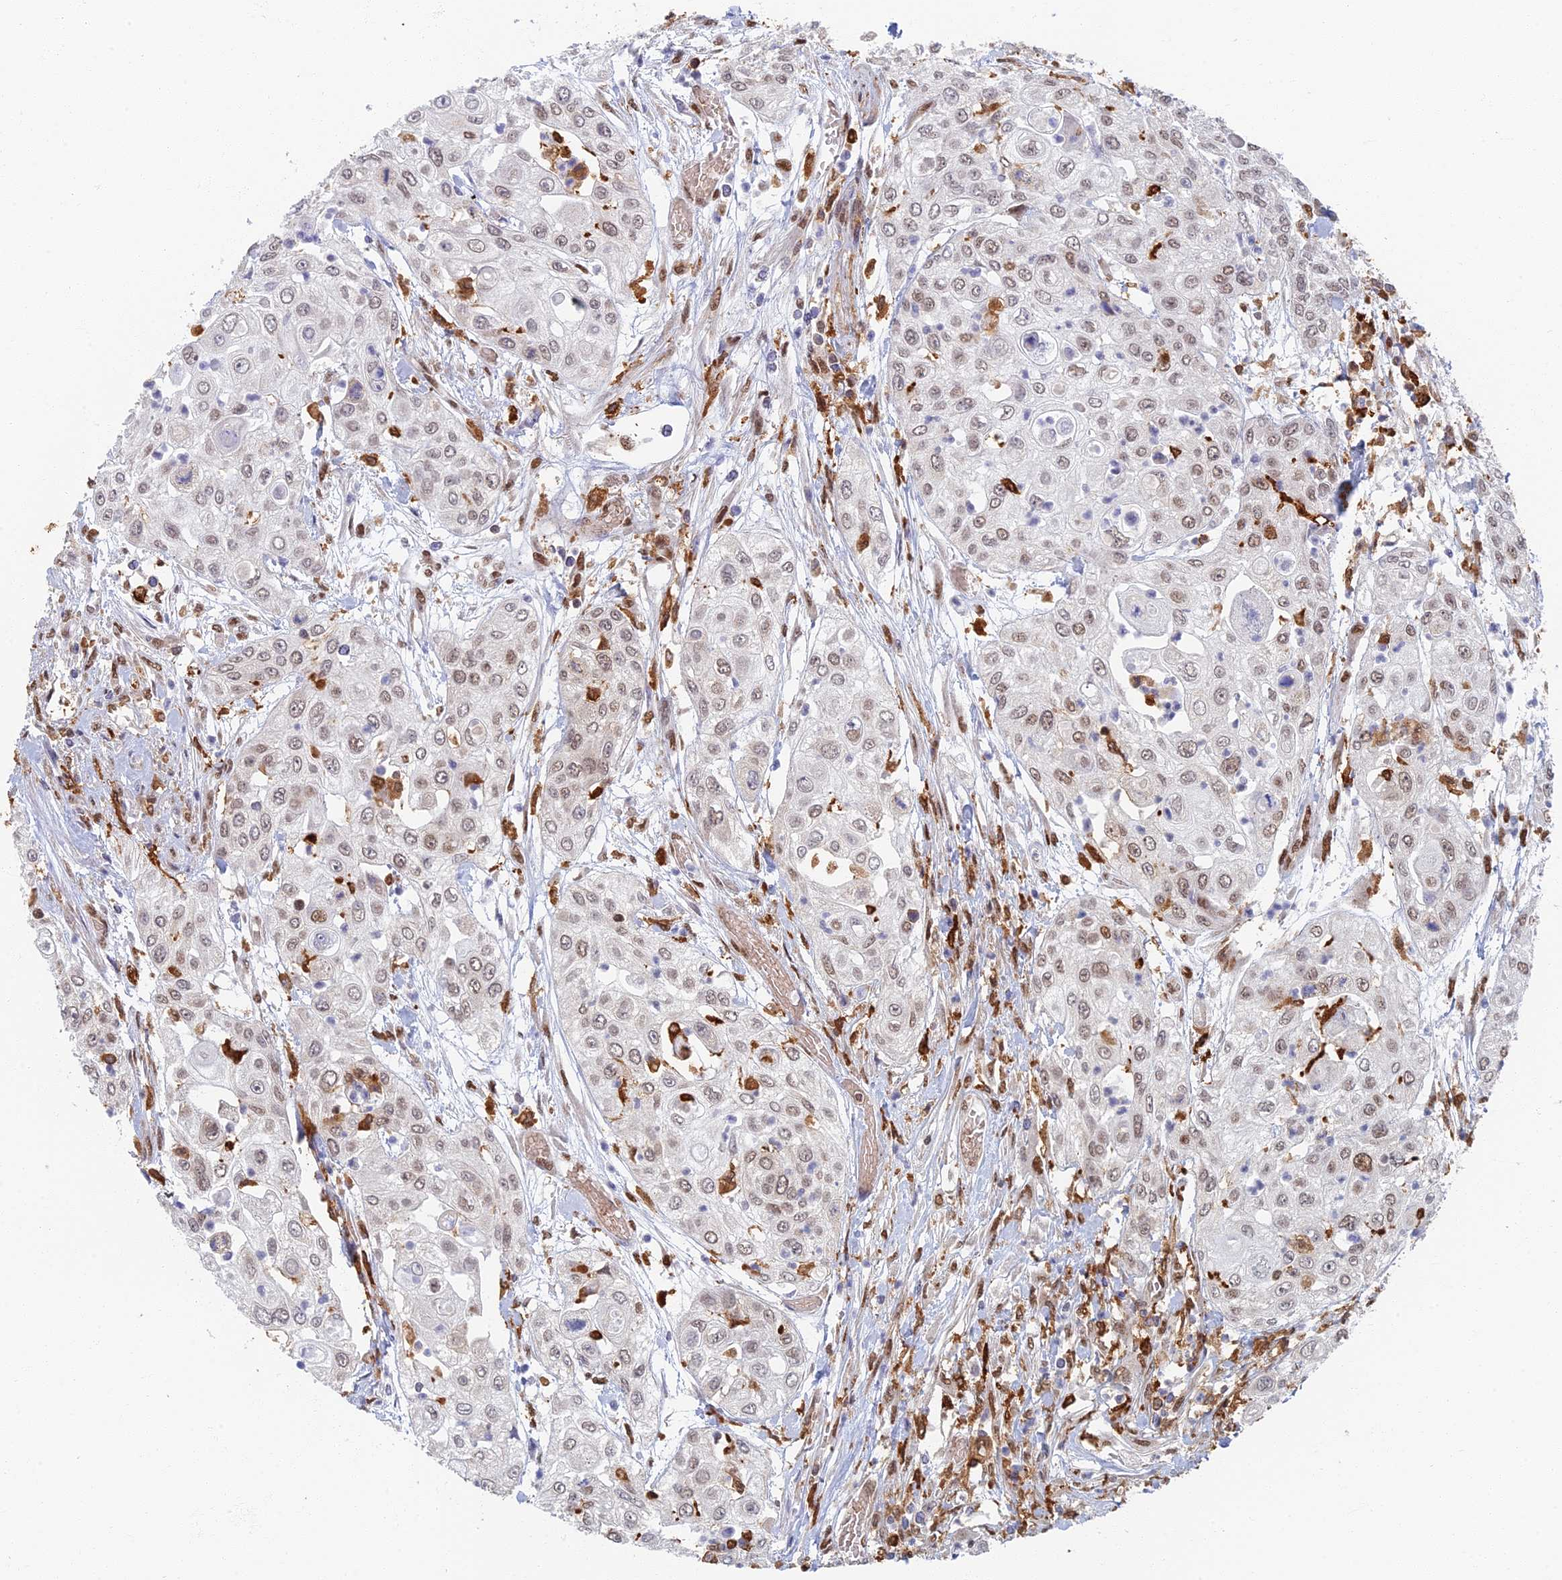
{"staining": {"intensity": "weak", "quantity": "25%-75%", "location": "nuclear"}, "tissue": "urothelial cancer", "cell_type": "Tumor cells", "image_type": "cancer", "snomed": [{"axis": "morphology", "description": "Urothelial carcinoma, High grade"}, {"axis": "topography", "description": "Urinary bladder"}], "caption": "Tumor cells display weak nuclear positivity in about 25%-75% of cells in high-grade urothelial carcinoma.", "gene": "GPATCH1", "patient": {"sex": "female", "age": 79}}